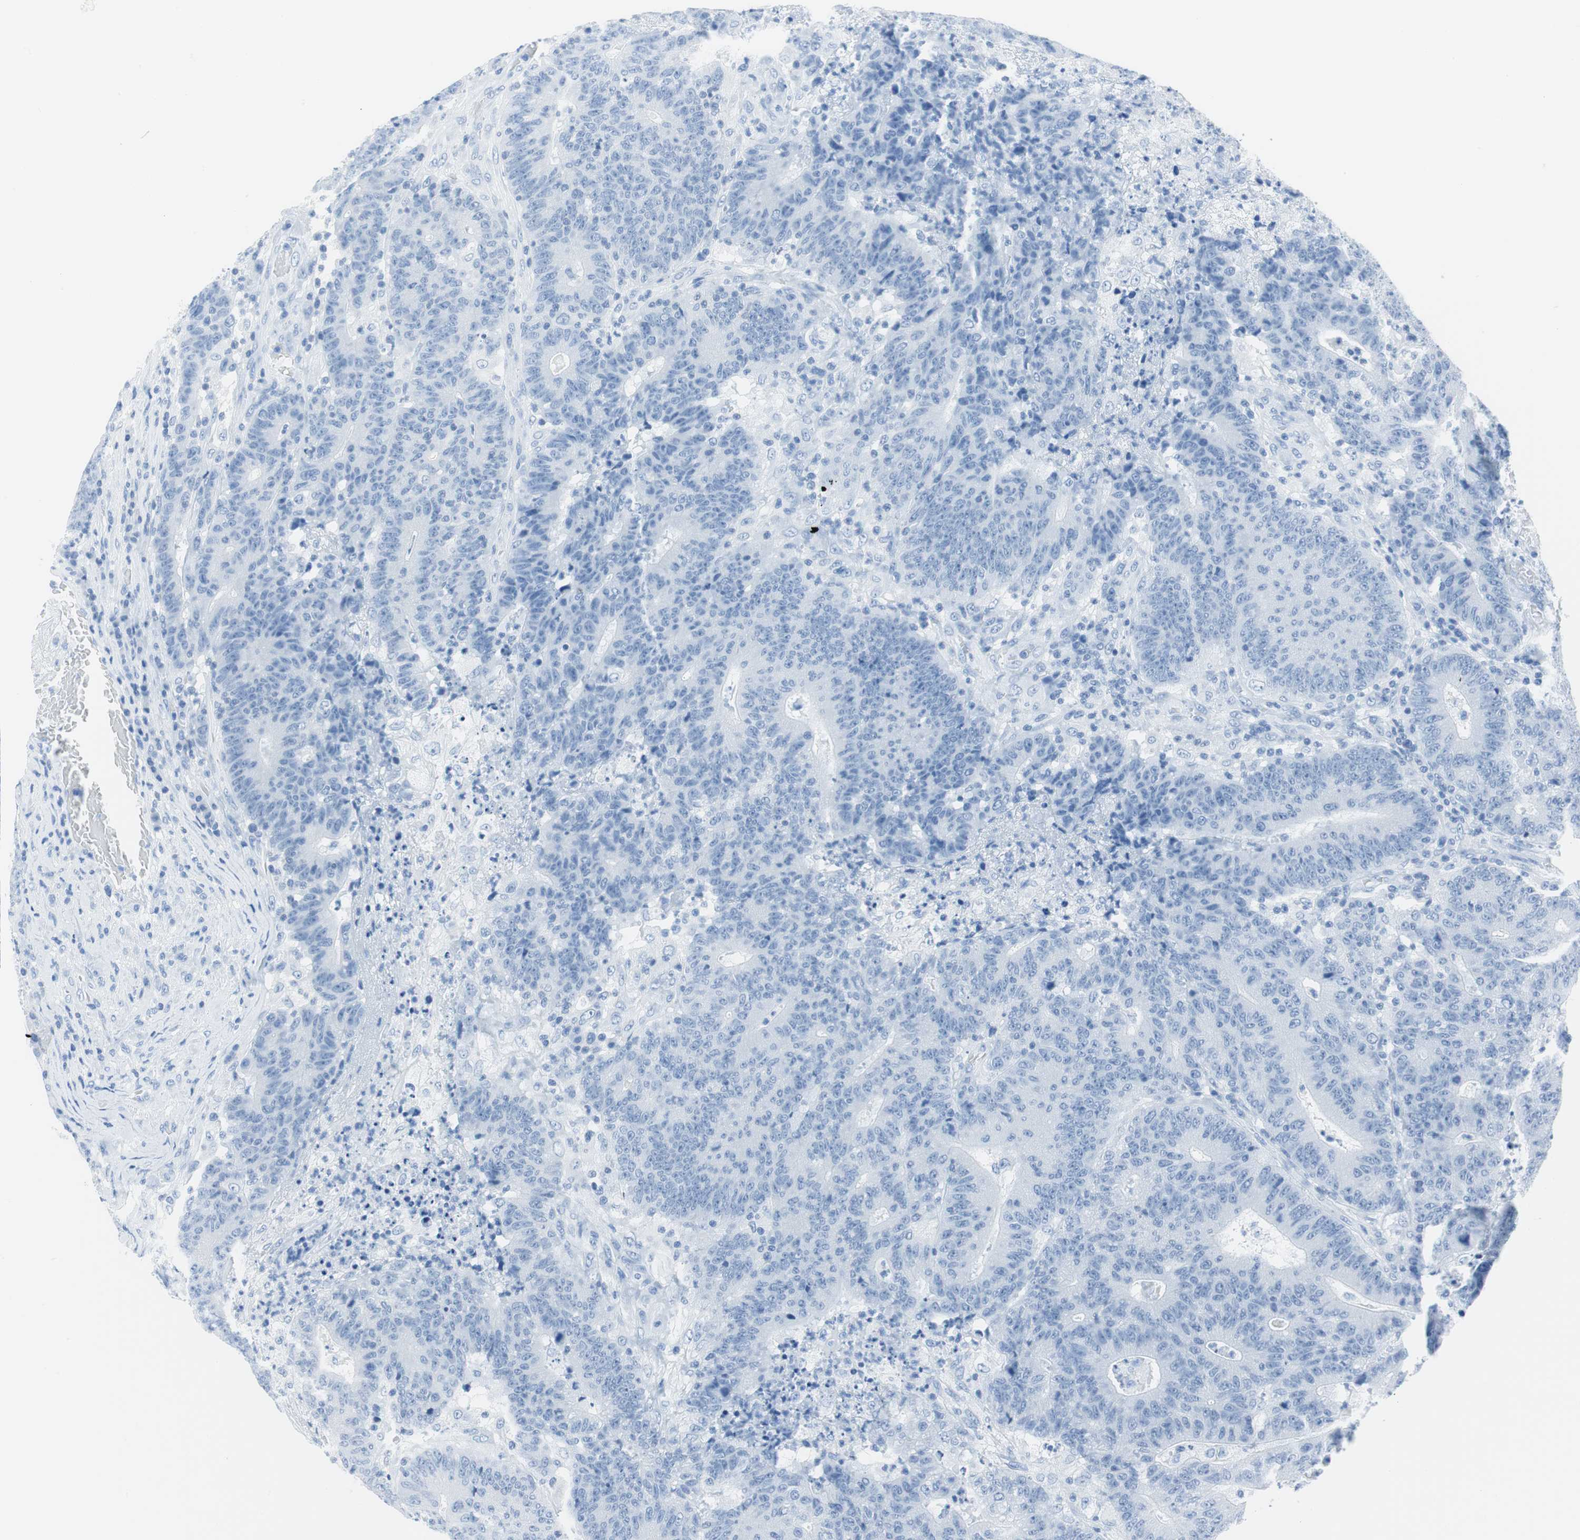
{"staining": {"intensity": "negative", "quantity": "none", "location": "none"}, "tissue": "colorectal cancer", "cell_type": "Tumor cells", "image_type": "cancer", "snomed": [{"axis": "morphology", "description": "Normal tissue, NOS"}, {"axis": "morphology", "description": "Adenocarcinoma, NOS"}, {"axis": "topography", "description": "Colon"}], "caption": "This image is of adenocarcinoma (colorectal) stained with immunohistochemistry (IHC) to label a protein in brown with the nuclei are counter-stained blue. There is no staining in tumor cells.", "gene": "NFATC2", "patient": {"sex": "female", "age": 75}}